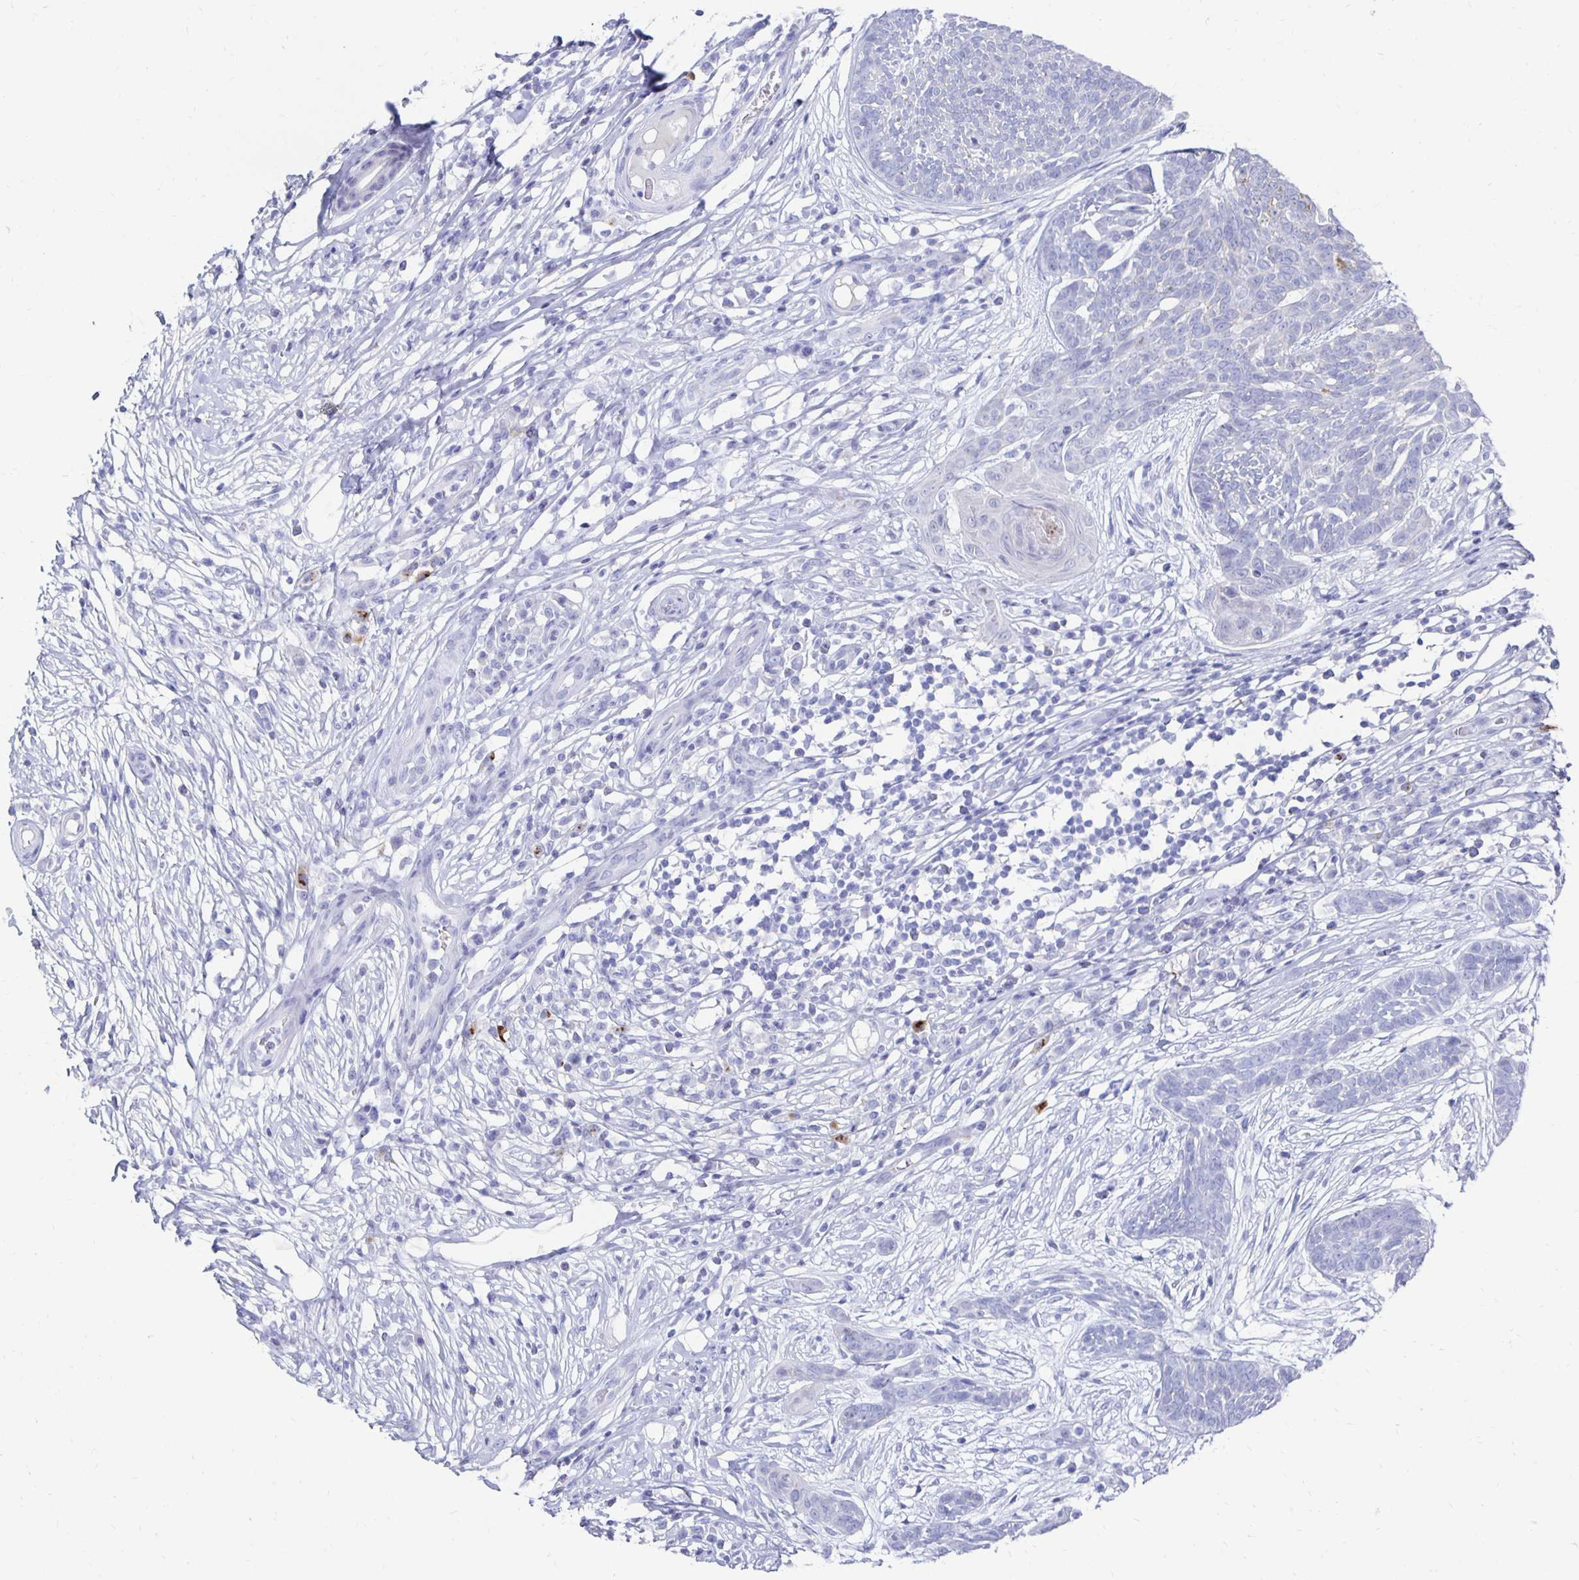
{"staining": {"intensity": "negative", "quantity": "none", "location": "none"}, "tissue": "skin cancer", "cell_type": "Tumor cells", "image_type": "cancer", "snomed": [{"axis": "morphology", "description": "Basal cell carcinoma"}, {"axis": "topography", "description": "Skin"}, {"axis": "topography", "description": "Skin, foot"}], "caption": "IHC image of human basal cell carcinoma (skin) stained for a protein (brown), which demonstrates no positivity in tumor cells.", "gene": "PRDM7", "patient": {"sex": "female", "age": 86}}